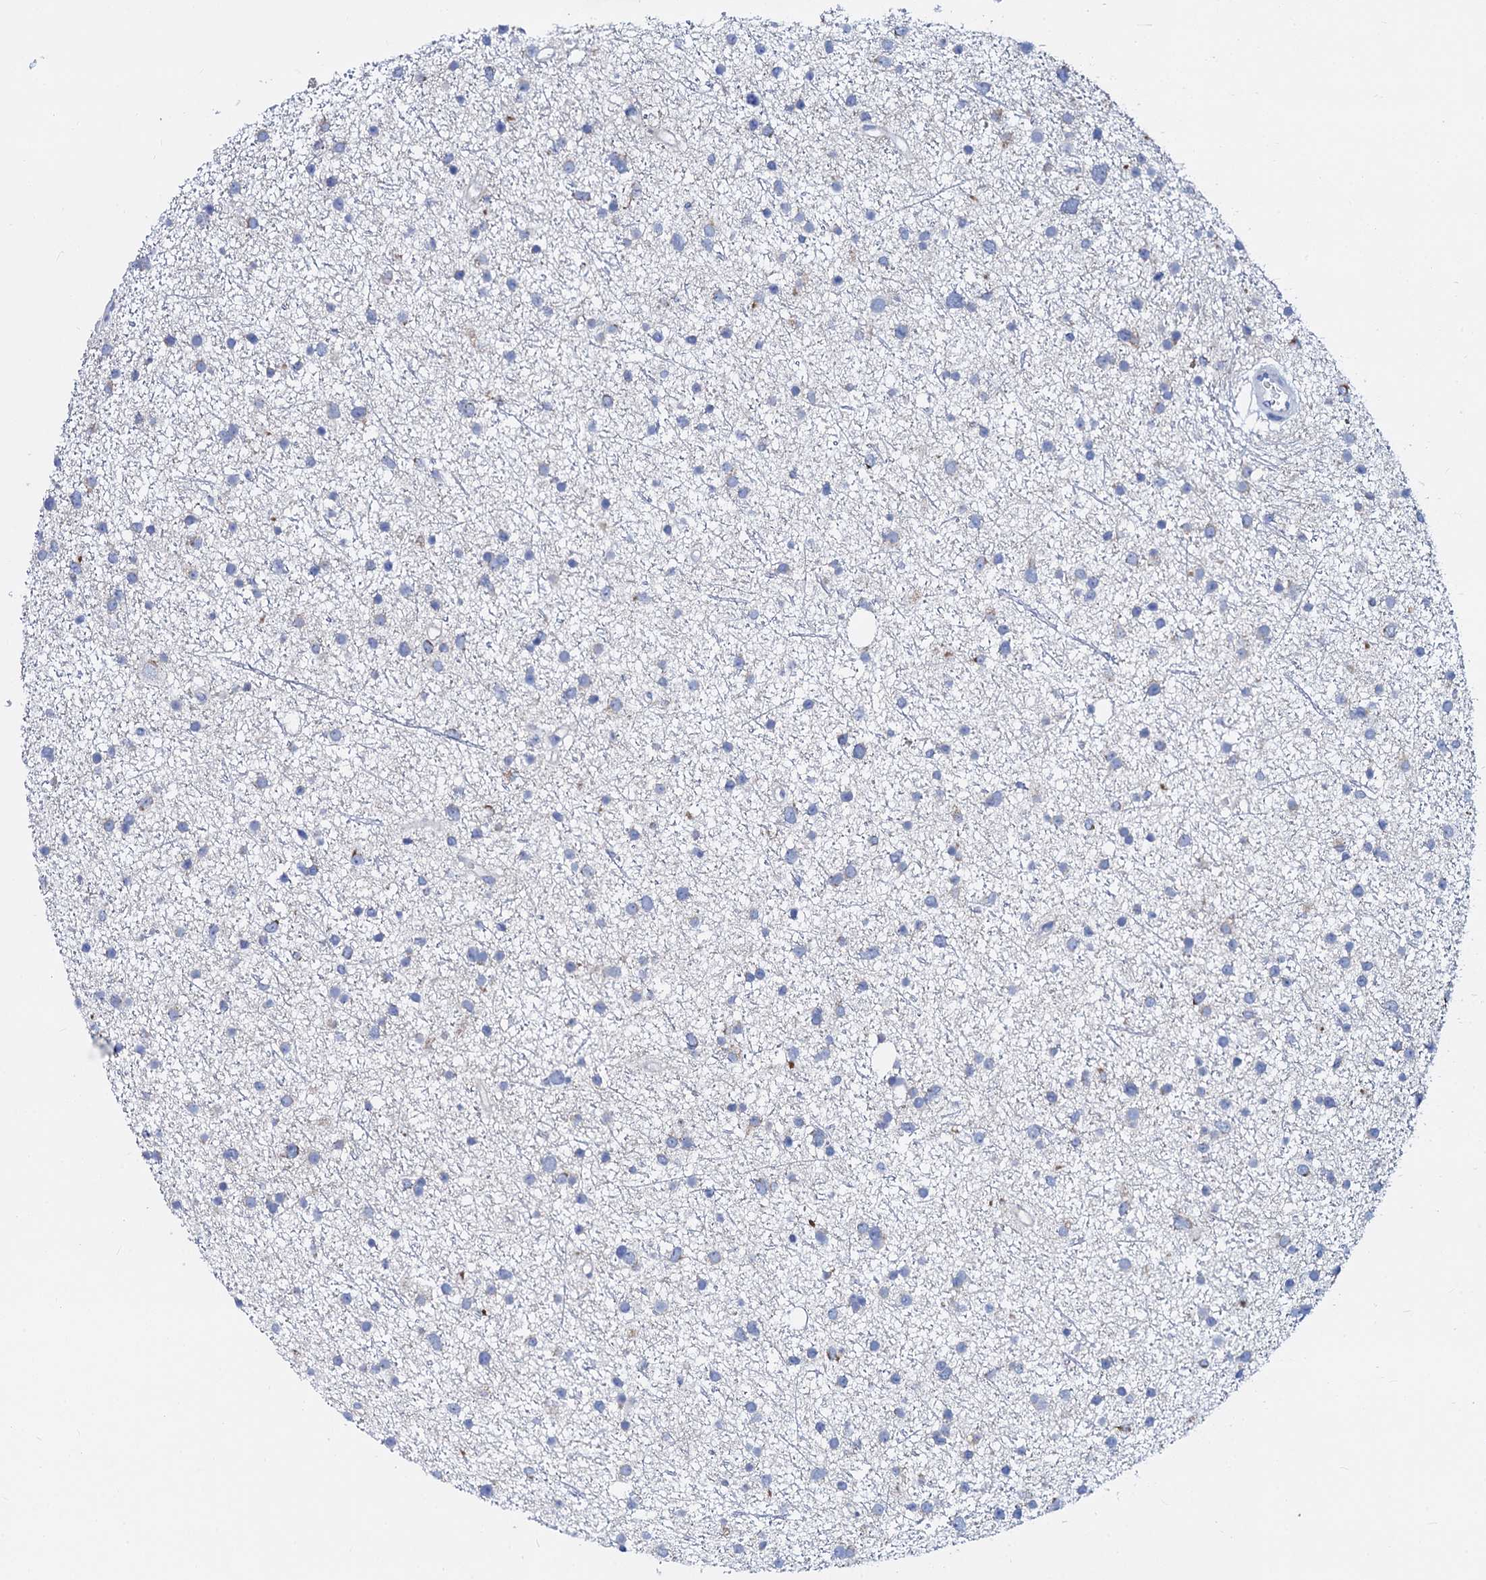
{"staining": {"intensity": "negative", "quantity": "none", "location": "none"}, "tissue": "glioma", "cell_type": "Tumor cells", "image_type": "cancer", "snomed": [{"axis": "morphology", "description": "Glioma, malignant, Low grade"}, {"axis": "topography", "description": "Cerebral cortex"}], "caption": "Tumor cells are negative for brown protein staining in glioma.", "gene": "SLC37A4", "patient": {"sex": "female", "age": 39}}